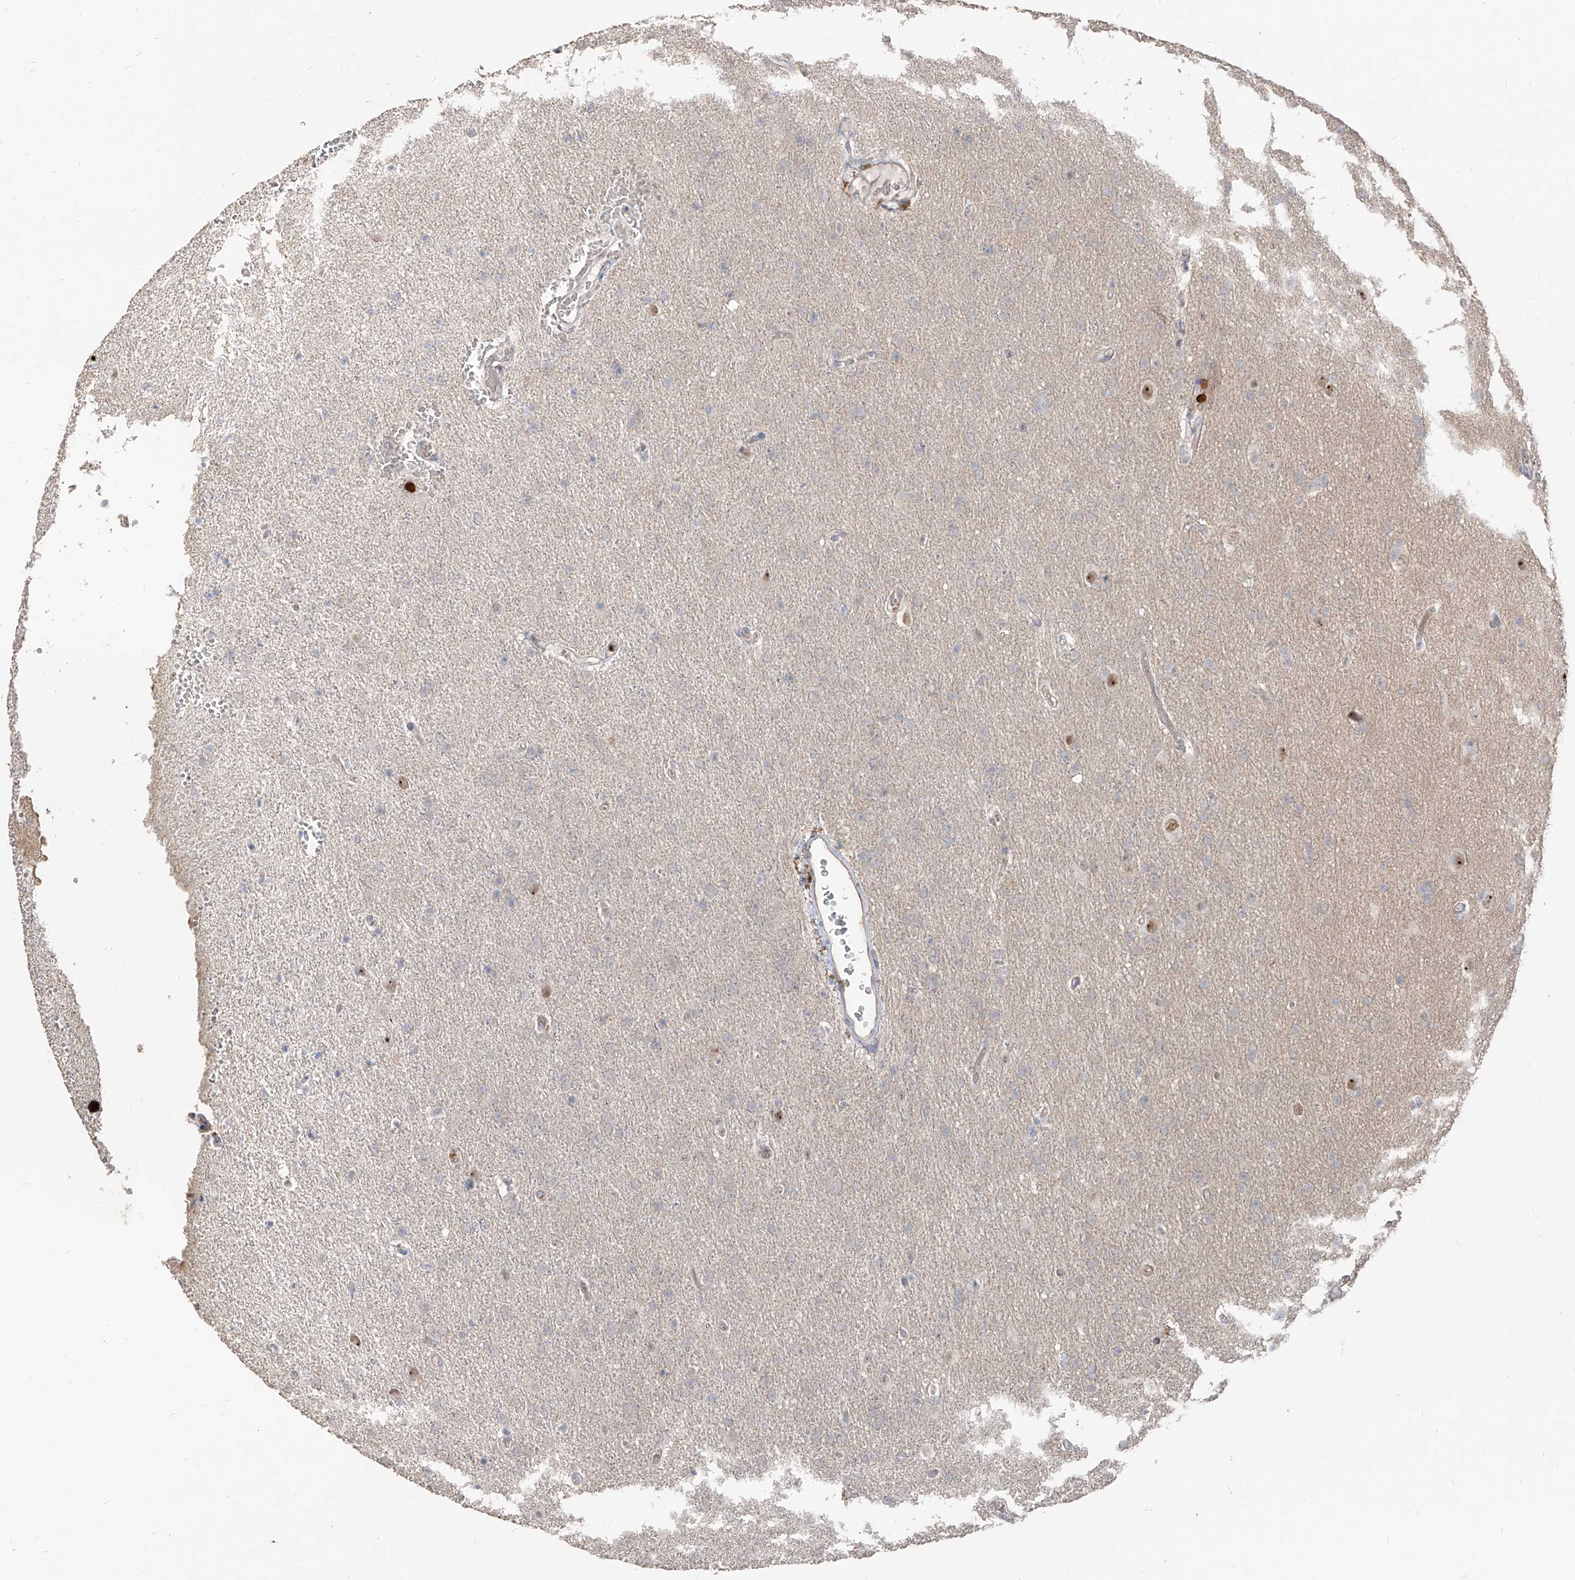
{"staining": {"intensity": "negative", "quantity": "none", "location": "none"}, "tissue": "glioma", "cell_type": "Tumor cells", "image_type": "cancer", "snomed": [{"axis": "morphology", "description": "Glioma, malignant, High grade"}, {"axis": "topography", "description": "Brain"}], "caption": "DAB (3,3'-diaminobenzidine) immunohistochemical staining of human glioma reveals no significant staining in tumor cells.", "gene": "ZNF227", "patient": {"sex": "male", "age": 72}}